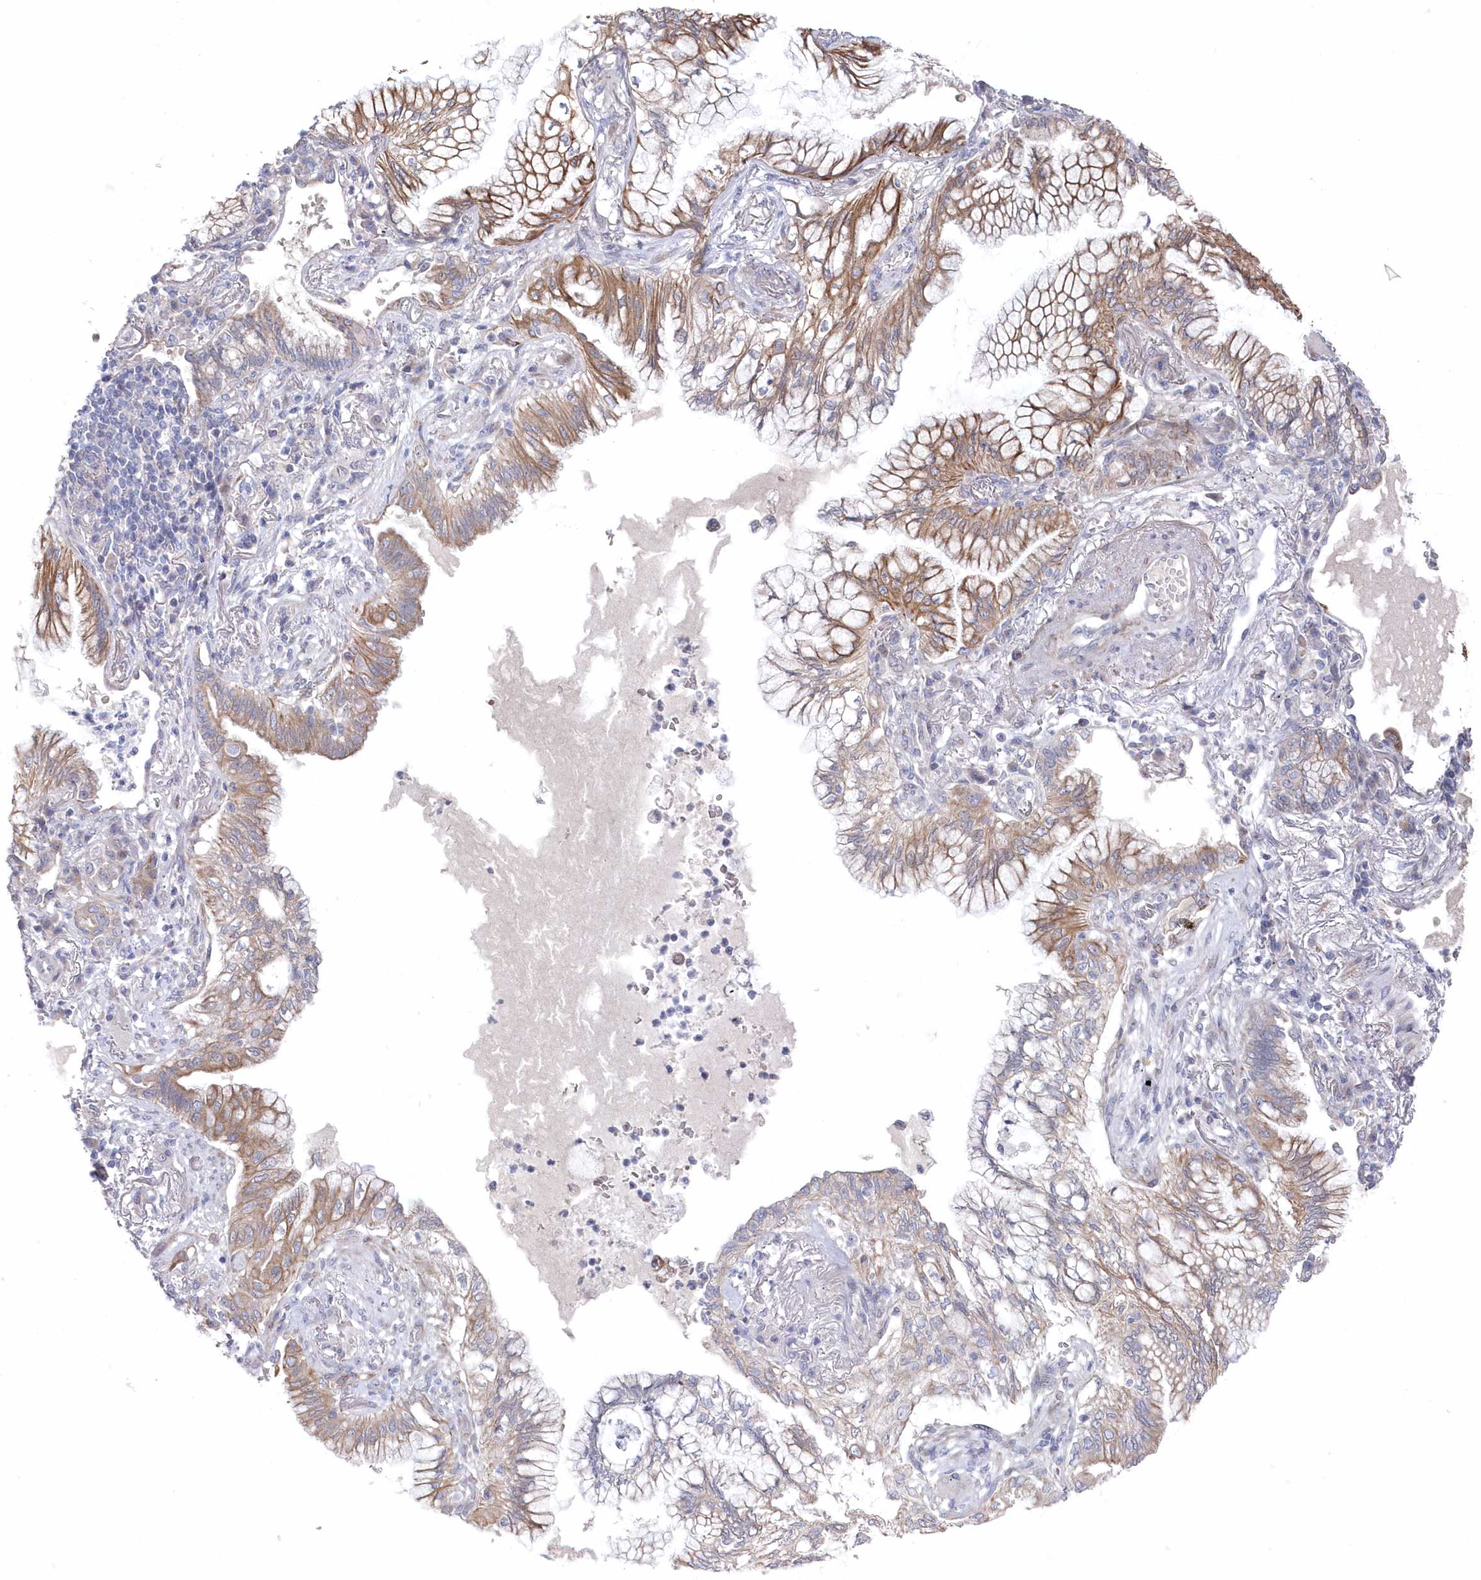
{"staining": {"intensity": "moderate", "quantity": "25%-75%", "location": "cytoplasmic/membranous"}, "tissue": "lung cancer", "cell_type": "Tumor cells", "image_type": "cancer", "snomed": [{"axis": "morphology", "description": "Adenocarcinoma, NOS"}, {"axis": "topography", "description": "Lung"}], "caption": "Immunohistochemical staining of human lung cancer (adenocarcinoma) reveals medium levels of moderate cytoplasmic/membranous expression in approximately 25%-75% of tumor cells.", "gene": "KIAA1586", "patient": {"sex": "female", "age": 70}}